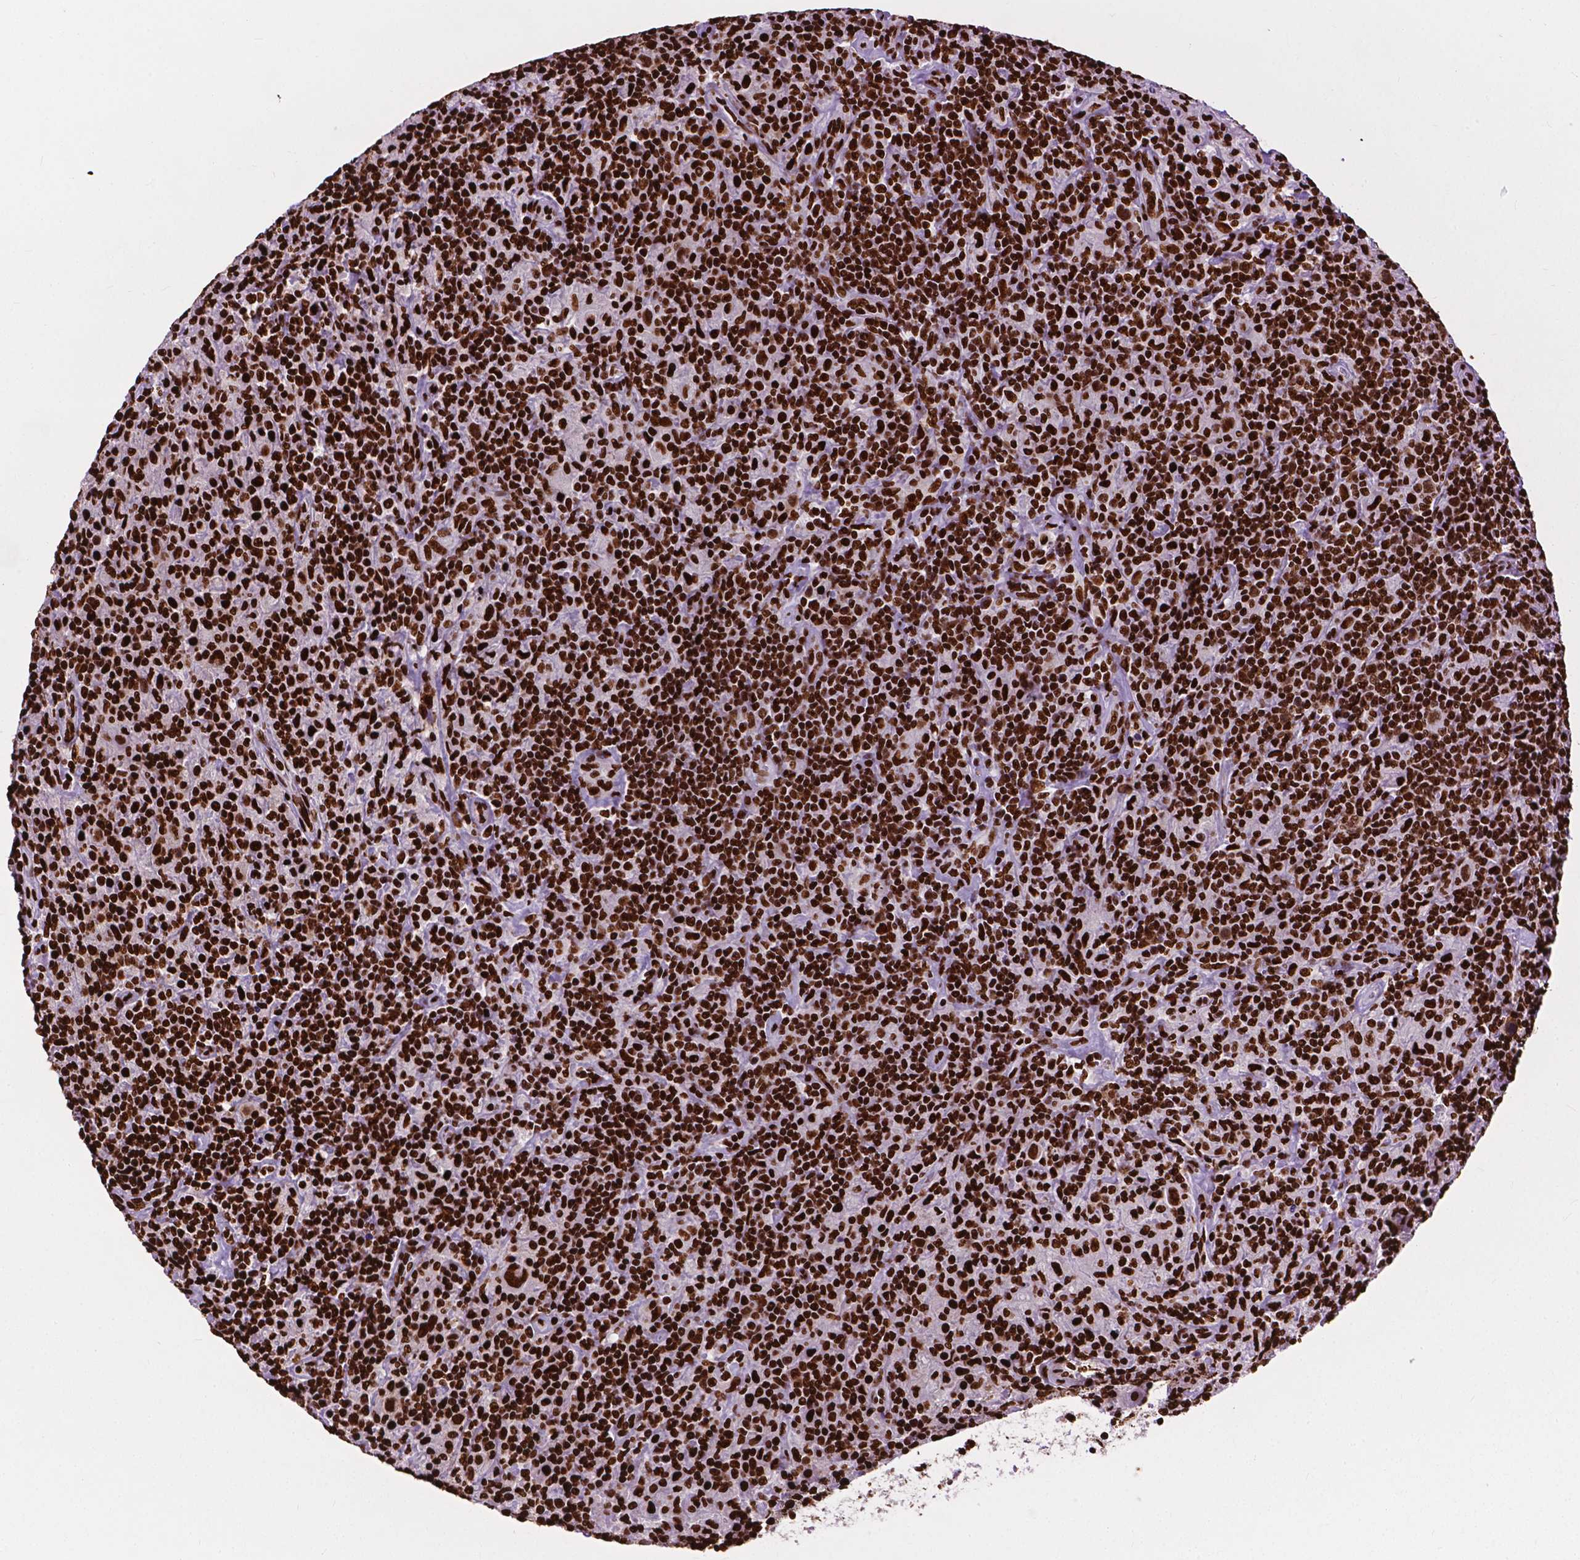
{"staining": {"intensity": "strong", "quantity": ">75%", "location": "nuclear"}, "tissue": "lymphoma", "cell_type": "Tumor cells", "image_type": "cancer", "snomed": [{"axis": "morphology", "description": "Hodgkin's disease, NOS"}, {"axis": "topography", "description": "Lymph node"}], "caption": "Tumor cells exhibit high levels of strong nuclear staining in approximately >75% of cells in human lymphoma.", "gene": "SMIM5", "patient": {"sex": "male", "age": 70}}